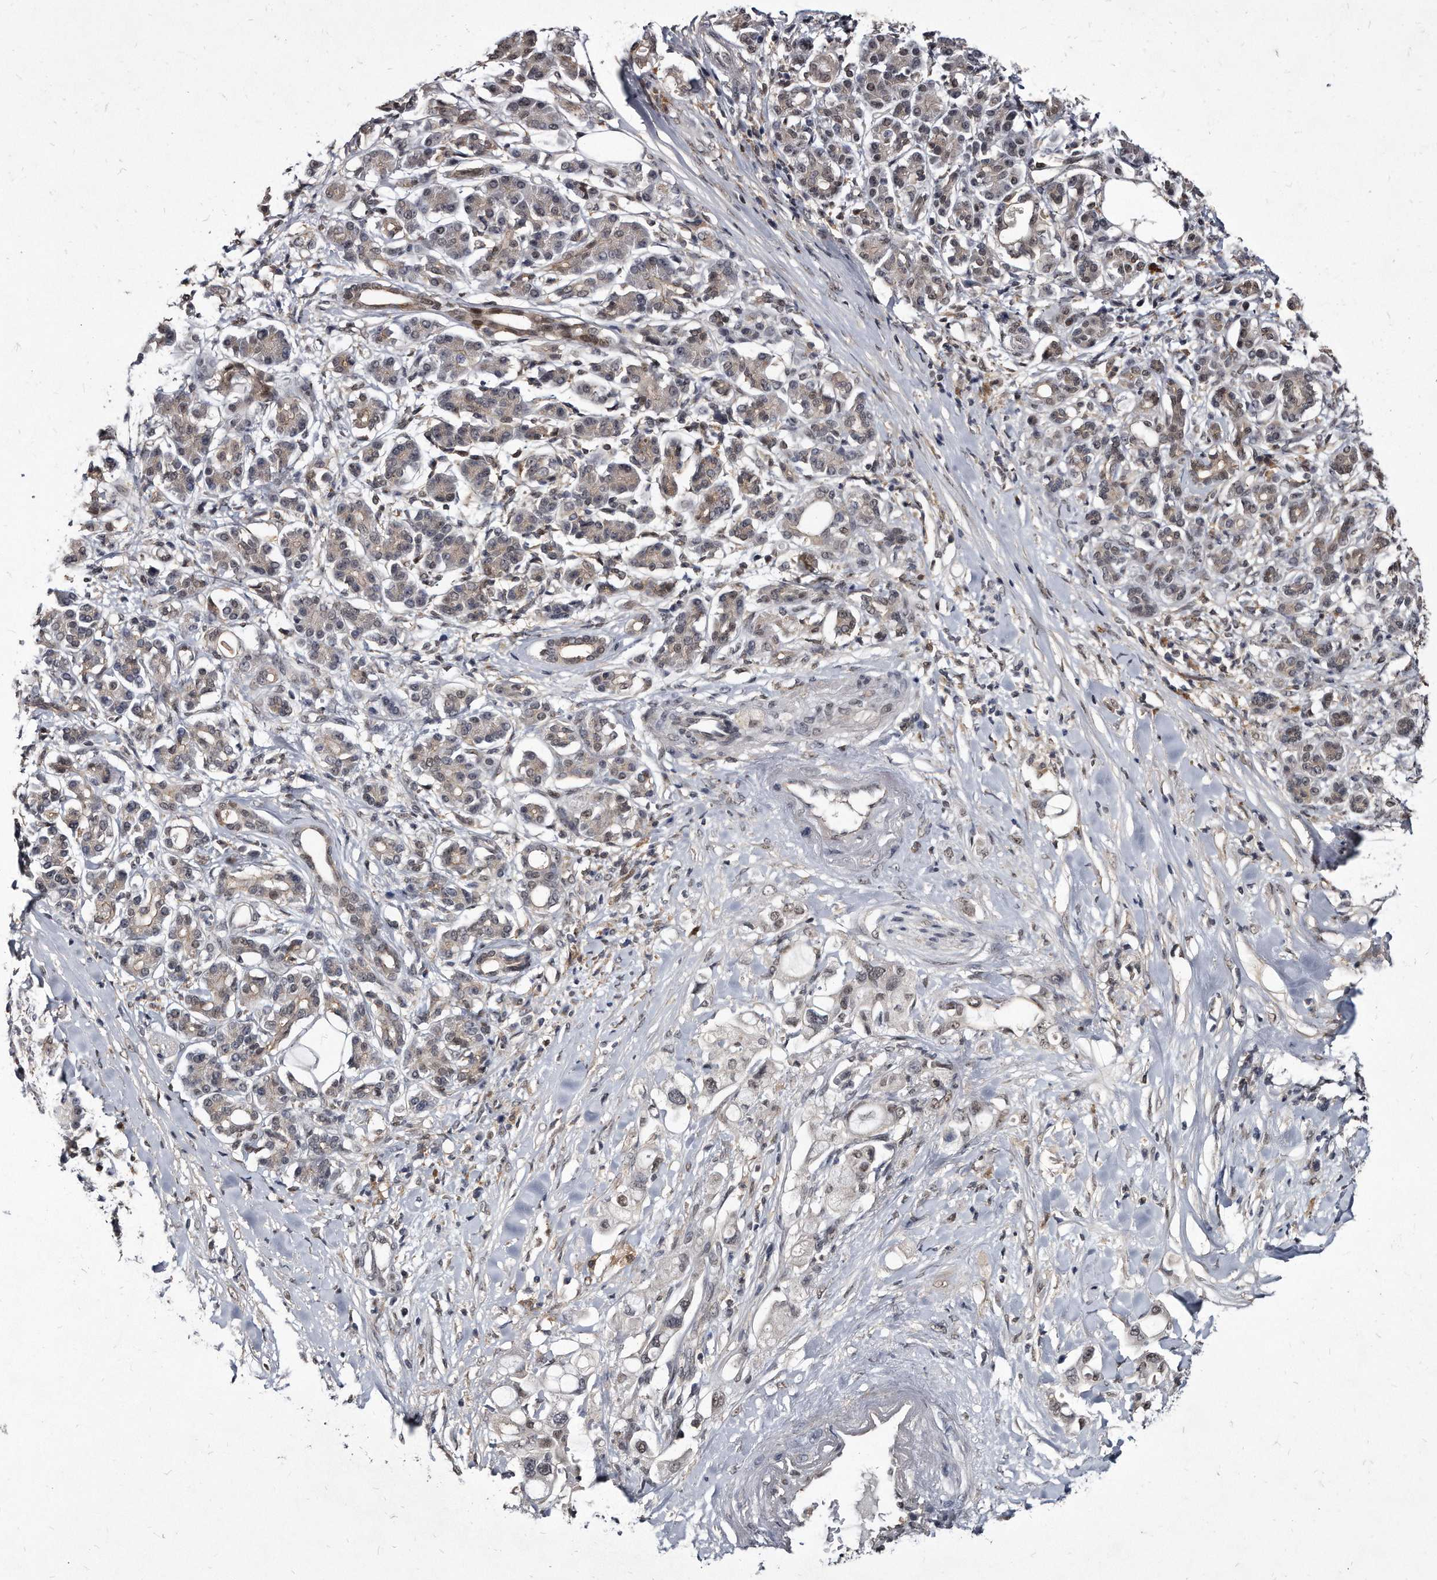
{"staining": {"intensity": "weak", "quantity": "<25%", "location": "nuclear"}, "tissue": "pancreatic cancer", "cell_type": "Tumor cells", "image_type": "cancer", "snomed": [{"axis": "morphology", "description": "Adenocarcinoma, NOS"}, {"axis": "topography", "description": "Pancreas"}], "caption": "The micrograph reveals no staining of tumor cells in pancreatic cancer (adenocarcinoma). Nuclei are stained in blue.", "gene": "KLHDC3", "patient": {"sex": "female", "age": 56}}